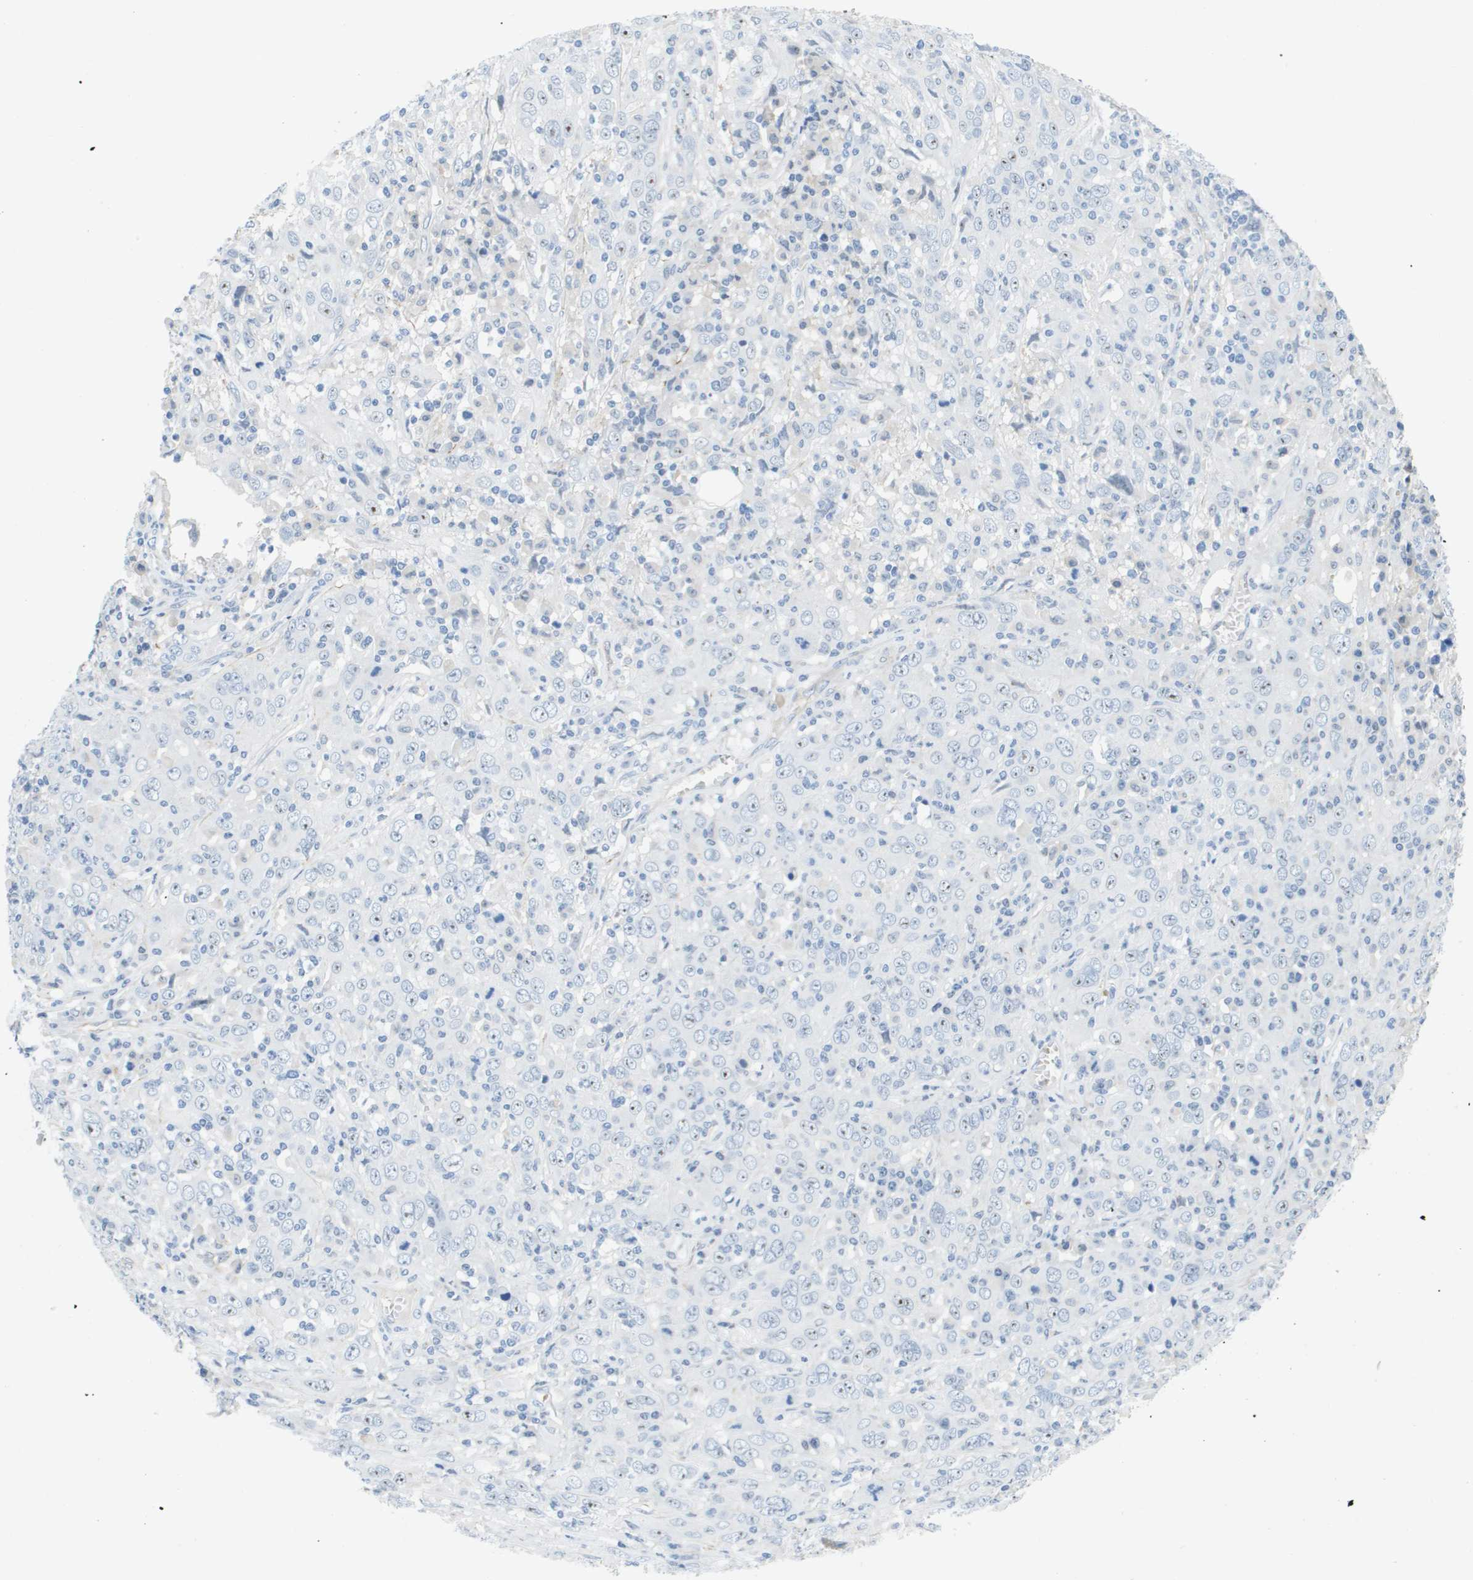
{"staining": {"intensity": "negative", "quantity": "none", "location": "none"}, "tissue": "cervical cancer", "cell_type": "Tumor cells", "image_type": "cancer", "snomed": [{"axis": "morphology", "description": "Squamous cell carcinoma, NOS"}, {"axis": "topography", "description": "Cervix"}], "caption": "The photomicrograph displays no staining of tumor cells in cervical cancer. Nuclei are stained in blue.", "gene": "ITGA6", "patient": {"sex": "female", "age": 46}}